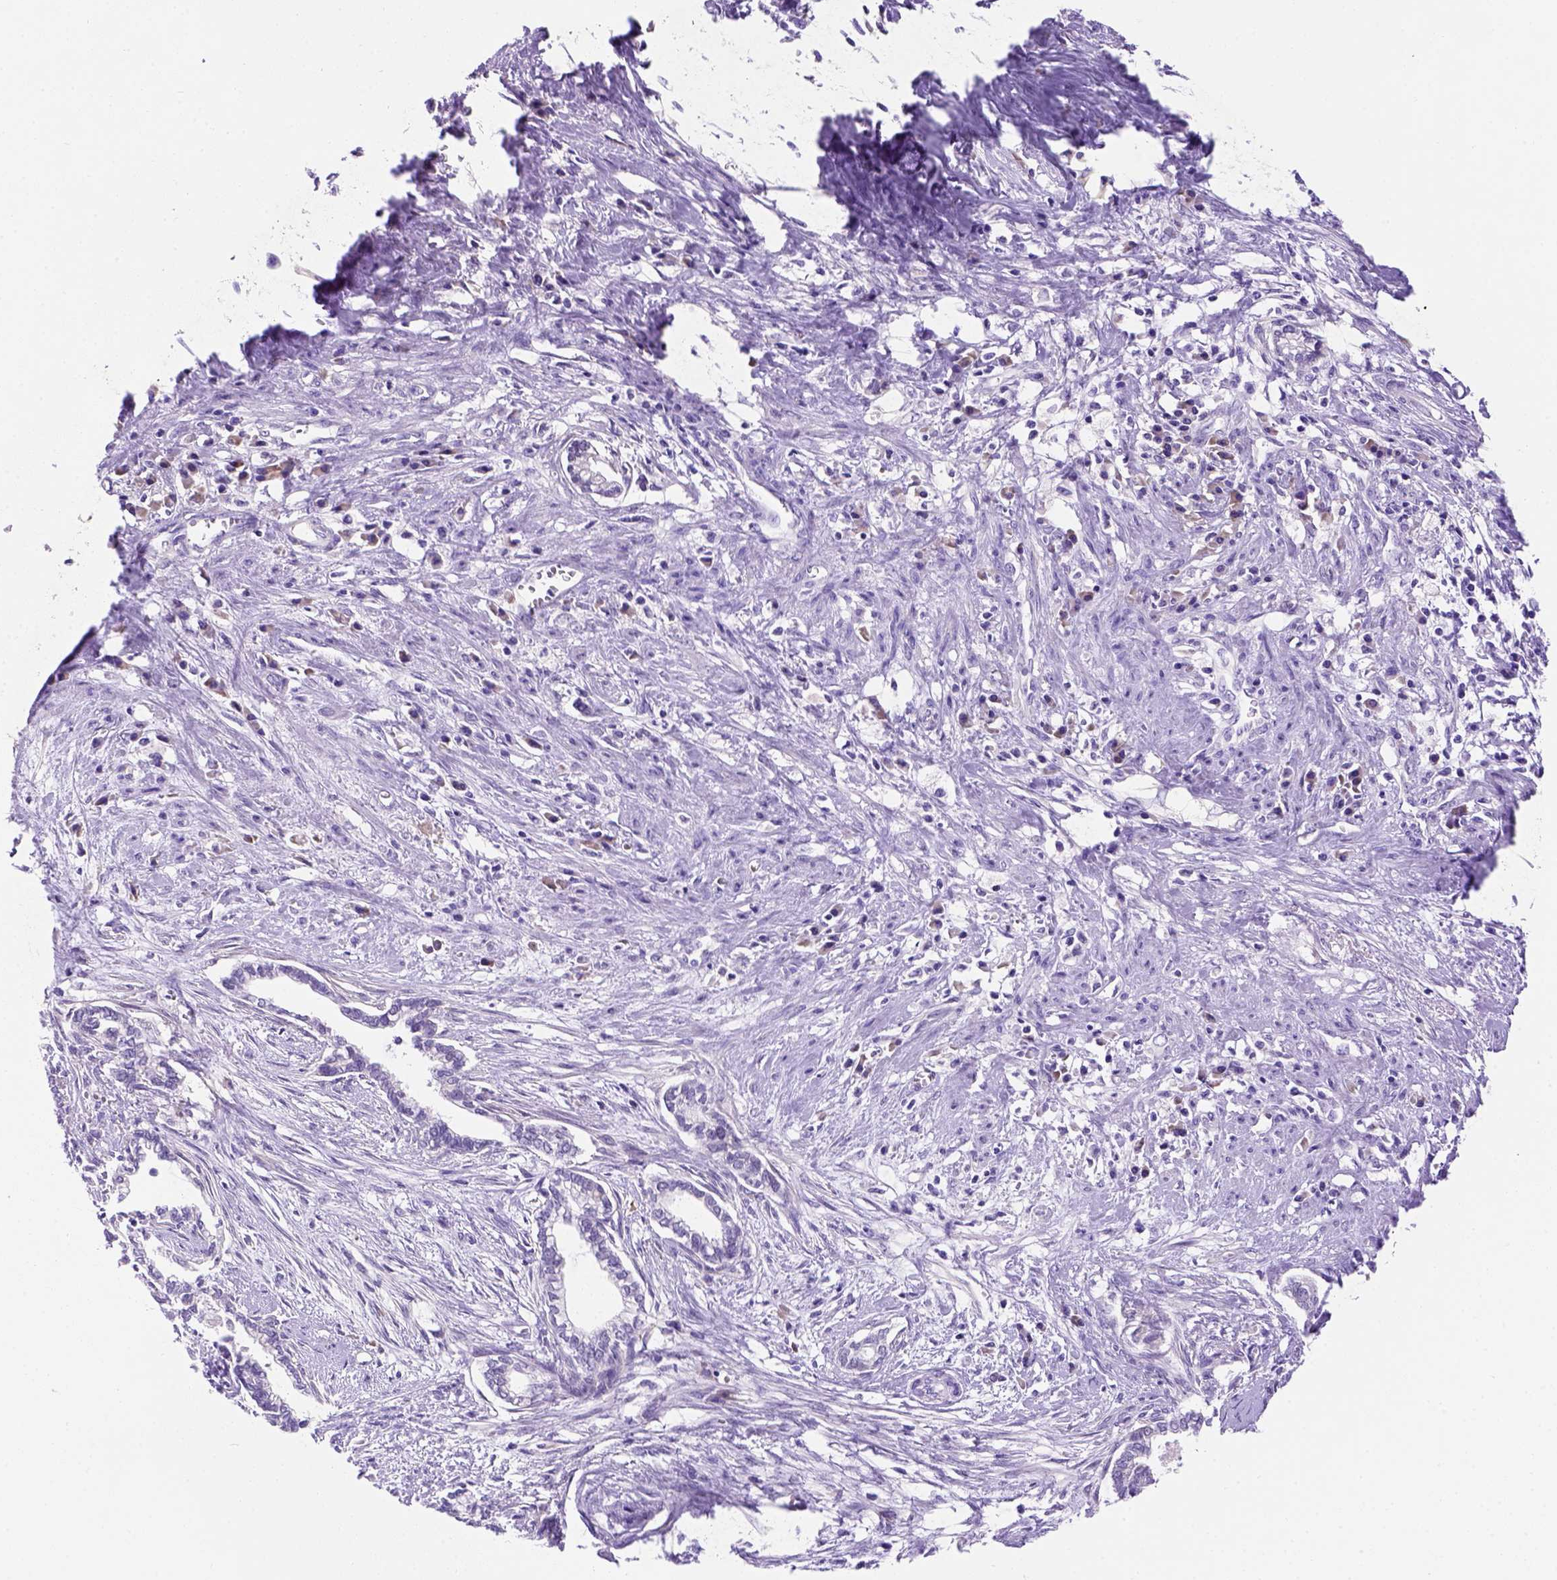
{"staining": {"intensity": "negative", "quantity": "none", "location": "none"}, "tissue": "cervical cancer", "cell_type": "Tumor cells", "image_type": "cancer", "snomed": [{"axis": "morphology", "description": "Adenocarcinoma, NOS"}, {"axis": "topography", "description": "Cervix"}], "caption": "Human cervical cancer (adenocarcinoma) stained for a protein using IHC exhibits no expression in tumor cells.", "gene": "FAM81B", "patient": {"sex": "female", "age": 62}}